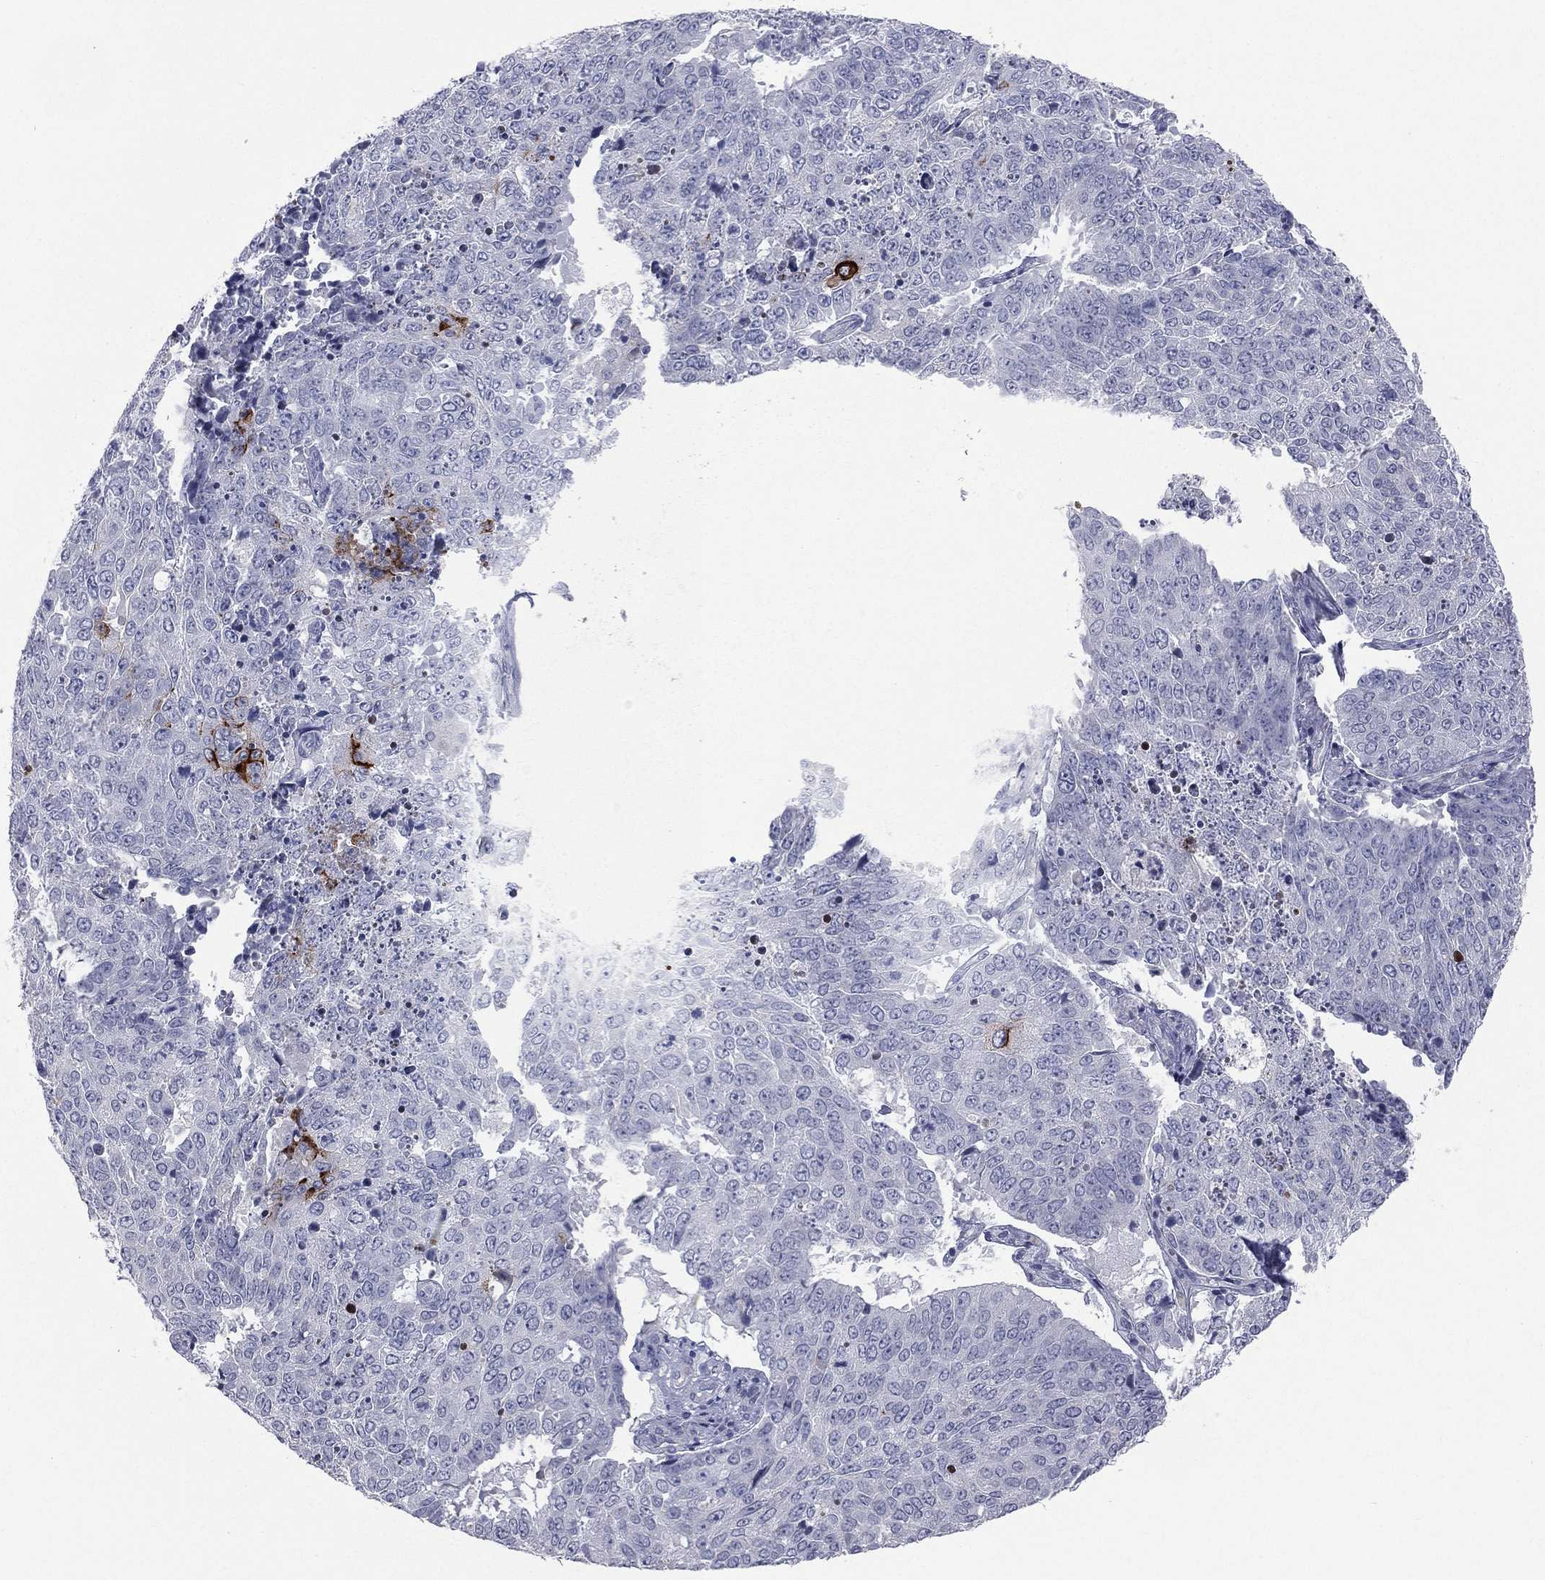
{"staining": {"intensity": "strong", "quantity": "<25%", "location": "cytoplasmic/membranous"}, "tissue": "lung cancer", "cell_type": "Tumor cells", "image_type": "cancer", "snomed": [{"axis": "morphology", "description": "Normal tissue, NOS"}, {"axis": "morphology", "description": "Squamous cell carcinoma, NOS"}, {"axis": "topography", "description": "Bronchus"}, {"axis": "topography", "description": "Lung"}], "caption": "A micrograph of human lung cancer (squamous cell carcinoma) stained for a protein displays strong cytoplasmic/membranous brown staining in tumor cells. (brown staining indicates protein expression, while blue staining denotes nuclei).", "gene": "DMKN", "patient": {"sex": "male", "age": 64}}